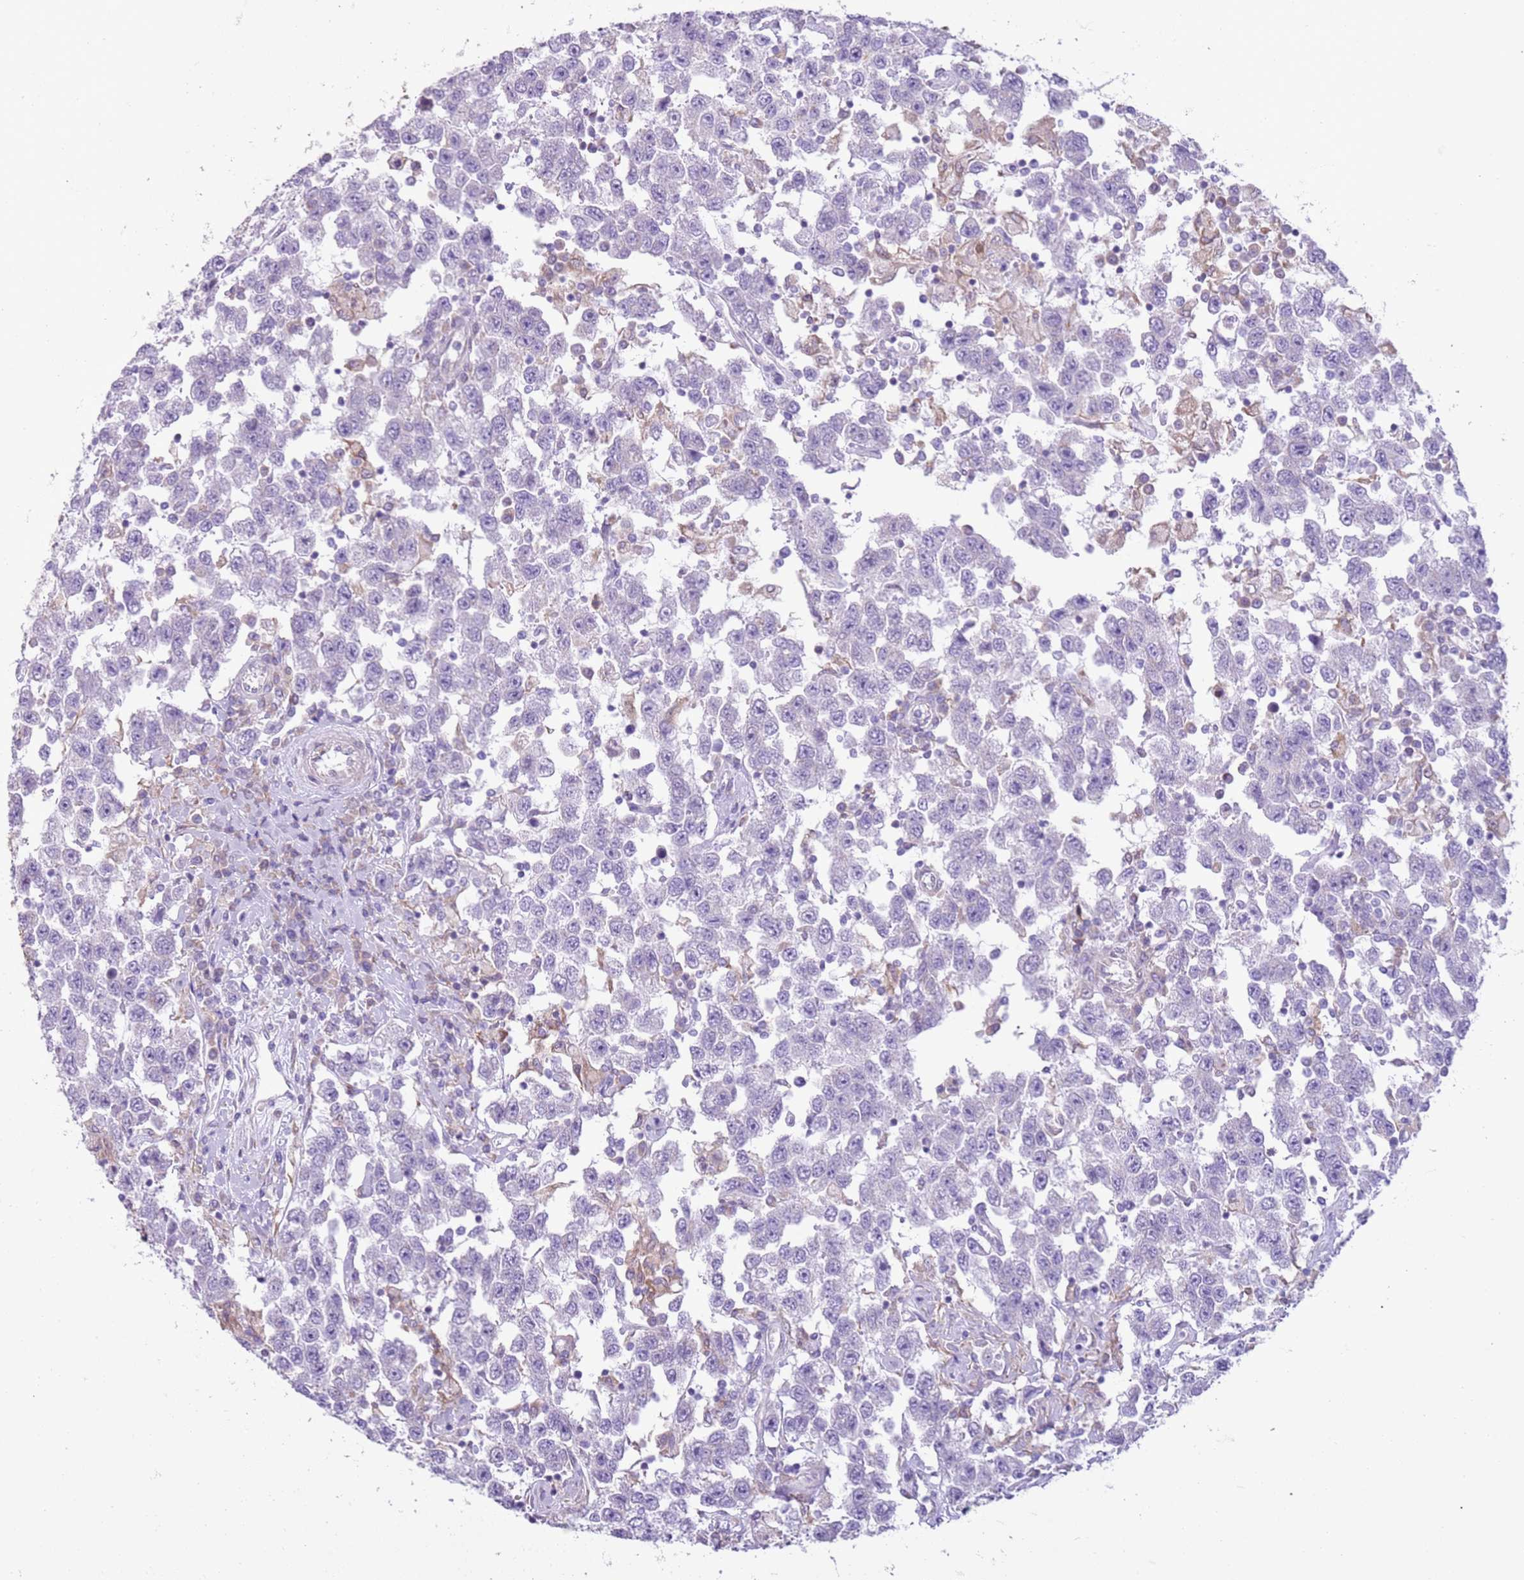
{"staining": {"intensity": "negative", "quantity": "none", "location": "none"}, "tissue": "testis cancer", "cell_type": "Tumor cells", "image_type": "cancer", "snomed": [{"axis": "morphology", "description": "Seminoma, NOS"}, {"axis": "topography", "description": "Testis"}], "caption": "Immunohistochemistry image of neoplastic tissue: testis cancer (seminoma) stained with DAB demonstrates no significant protein positivity in tumor cells. The staining is performed using DAB (3,3'-diaminobenzidine) brown chromogen with nuclei counter-stained in using hematoxylin.", "gene": "OAF", "patient": {"sex": "male", "age": 41}}